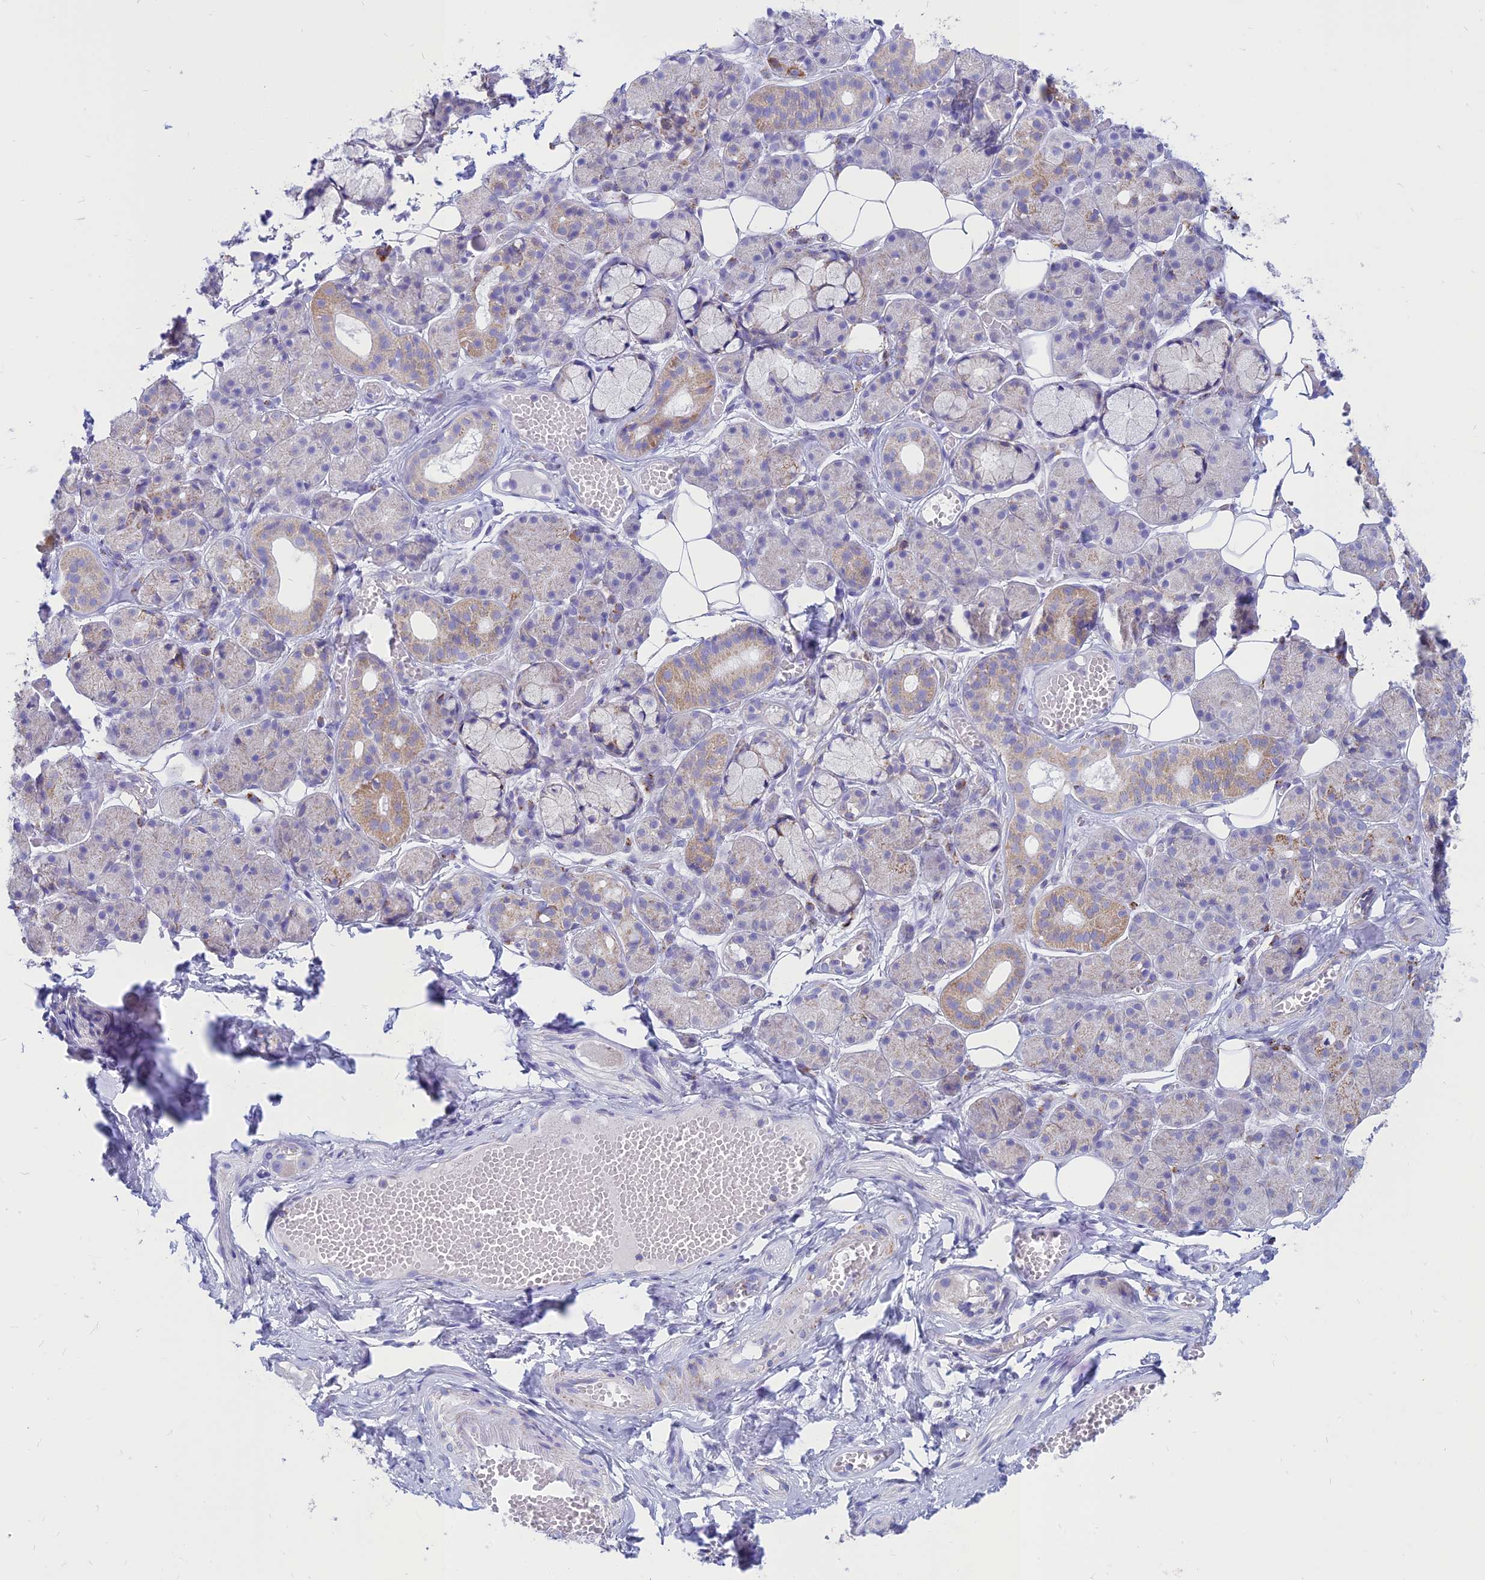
{"staining": {"intensity": "weak", "quantity": "<25%", "location": "cytoplasmic/membranous"}, "tissue": "salivary gland", "cell_type": "Glandular cells", "image_type": "normal", "snomed": [{"axis": "morphology", "description": "Normal tissue, NOS"}, {"axis": "topography", "description": "Salivary gland"}], "caption": "This histopathology image is of unremarkable salivary gland stained with IHC to label a protein in brown with the nuclei are counter-stained blue. There is no staining in glandular cells.", "gene": "PACC1", "patient": {"sex": "male", "age": 63}}